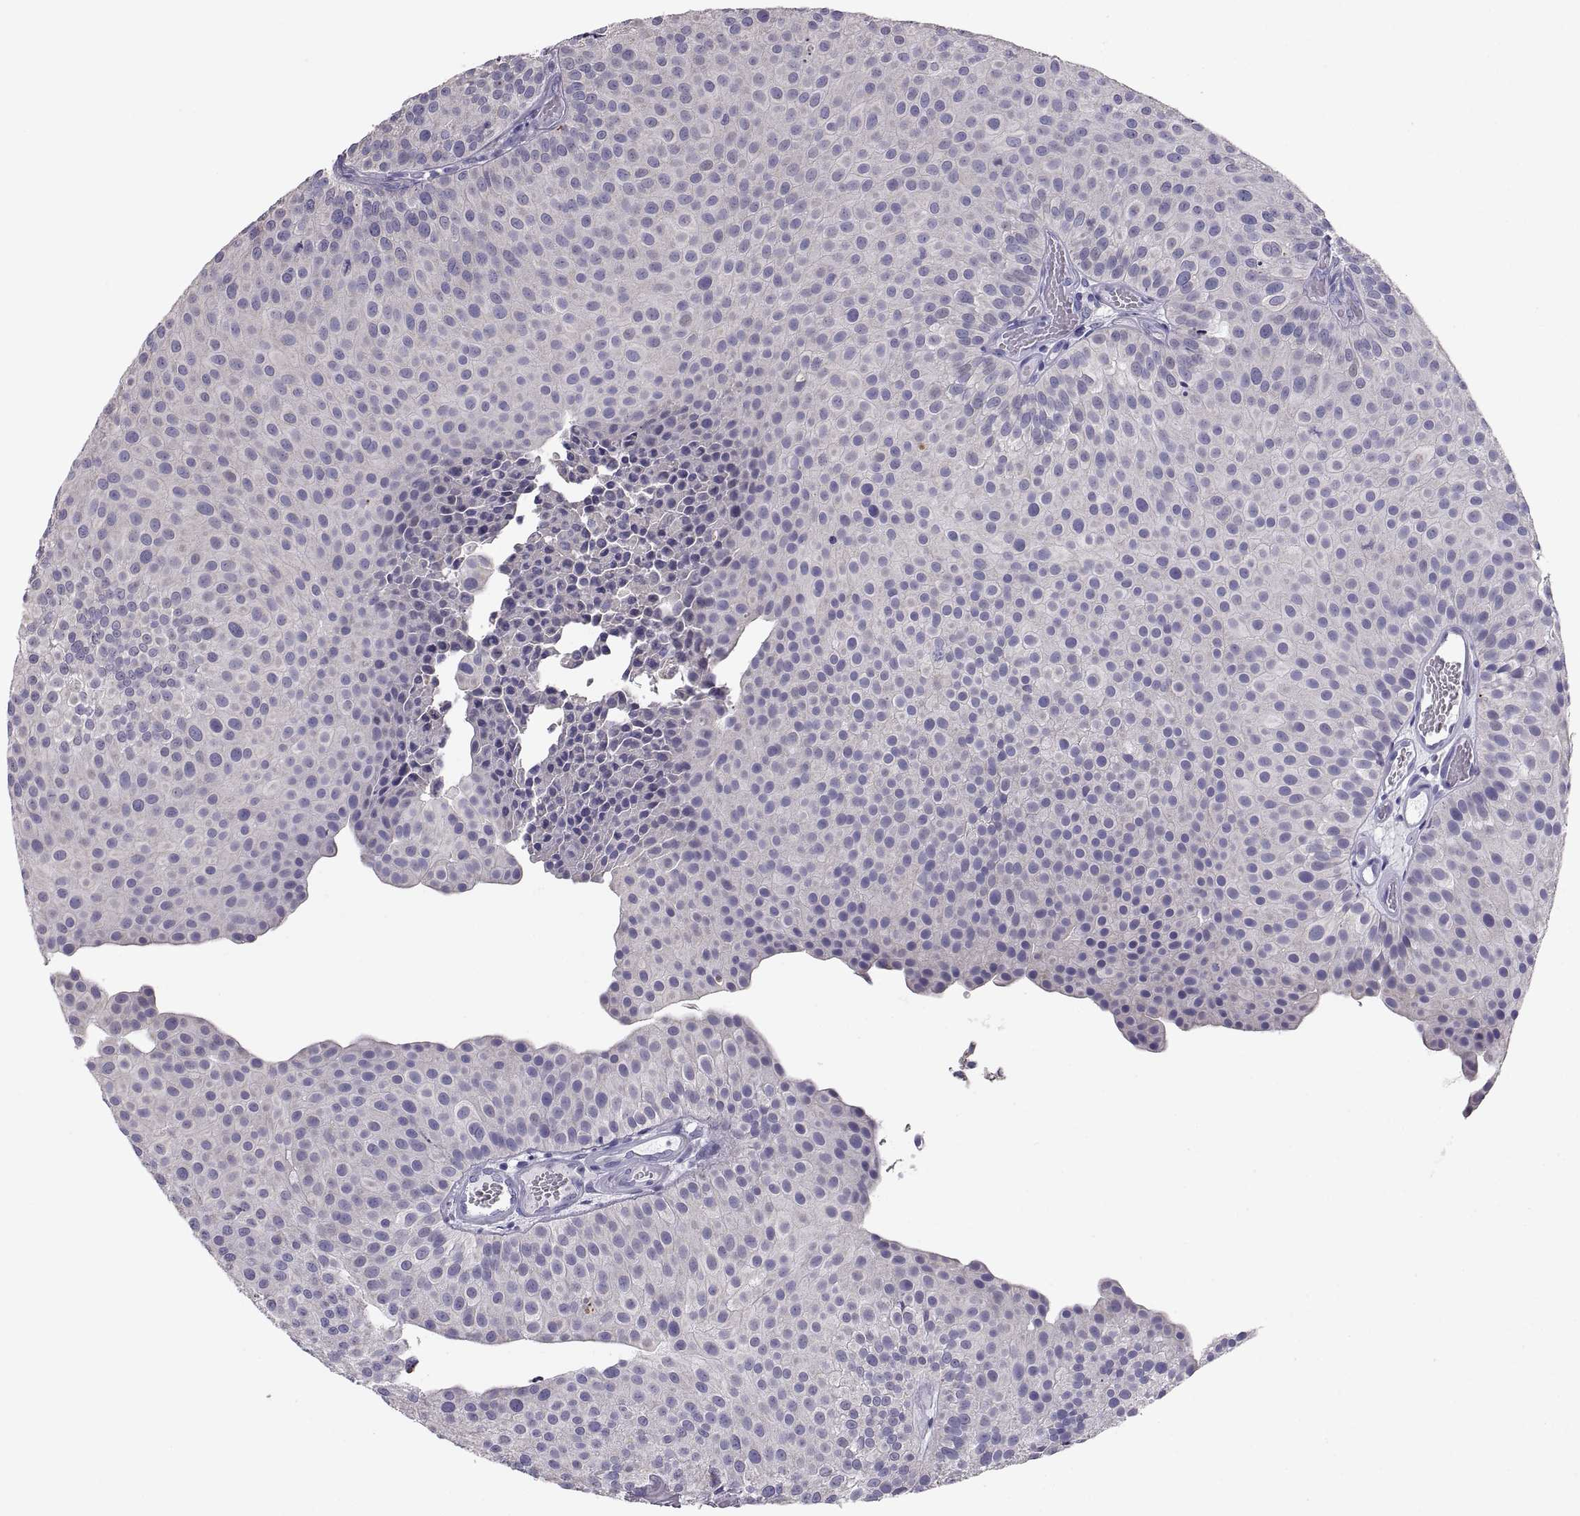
{"staining": {"intensity": "negative", "quantity": "none", "location": "none"}, "tissue": "urothelial cancer", "cell_type": "Tumor cells", "image_type": "cancer", "snomed": [{"axis": "morphology", "description": "Urothelial carcinoma, Low grade"}, {"axis": "topography", "description": "Urinary bladder"}], "caption": "Tumor cells are negative for protein expression in human urothelial cancer. The staining is performed using DAB (3,3'-diaminobenzidine) brown chromogen with nuclei counter-stained in using hematoxylin.", "gene": "TNNC1", "patient": {"sex": "female", "age": 87}}